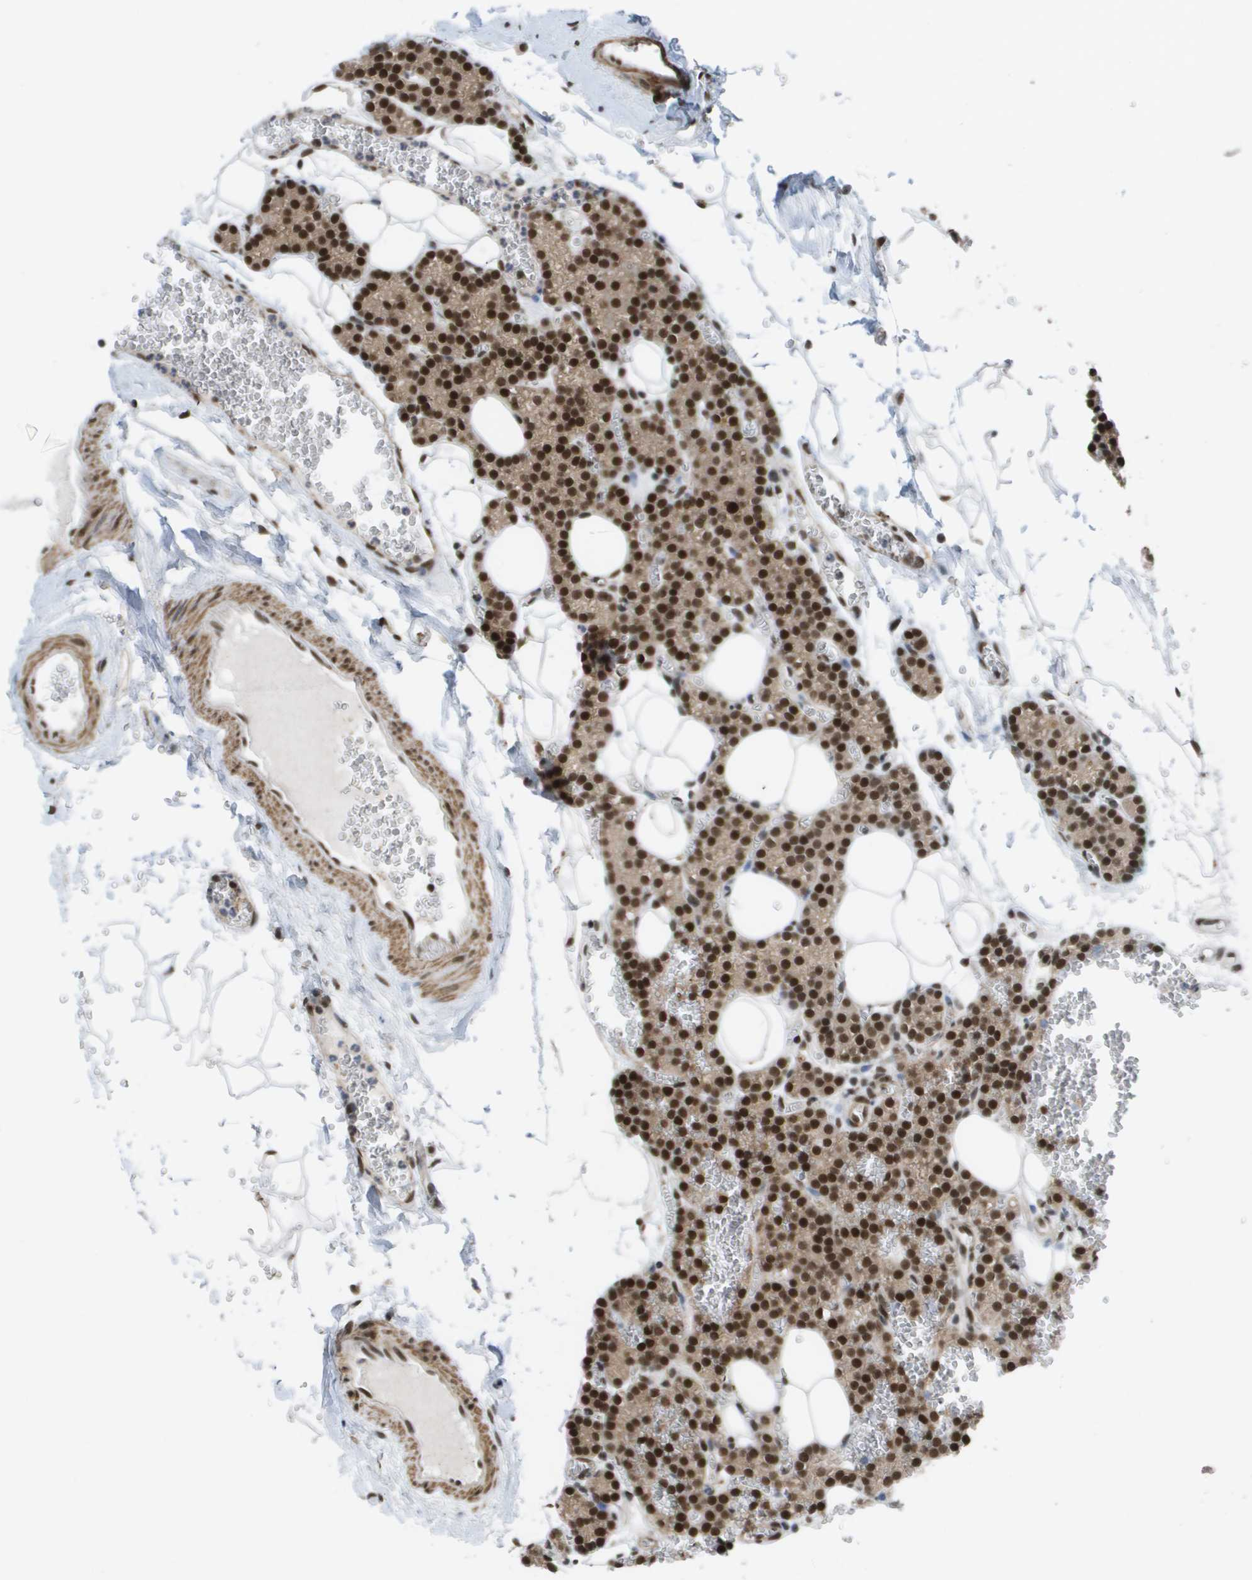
{"staining": {"intensity": "strong", "quantity": ">75%", "location": "nuclear"}, "tissue": "parathyroid gland", "cell_type": "Glandular cells", "image_type": "normal", "snomed": [{"axis": "morphology", "description": "Normal tissue, NOS"}, {"axis": "morphology", "description": "Adenoma, NOS"}, {"axis": "topography", "description": "Parathyroid gland"}], "caption": "Strong nuclear expression for a protein is present in approximately >75% of glandular cells of normal parathyroid gland using immunohistochemistry (IHC).", "gene": "CDT1", "patient": {"sex": "female", "age": 58}}